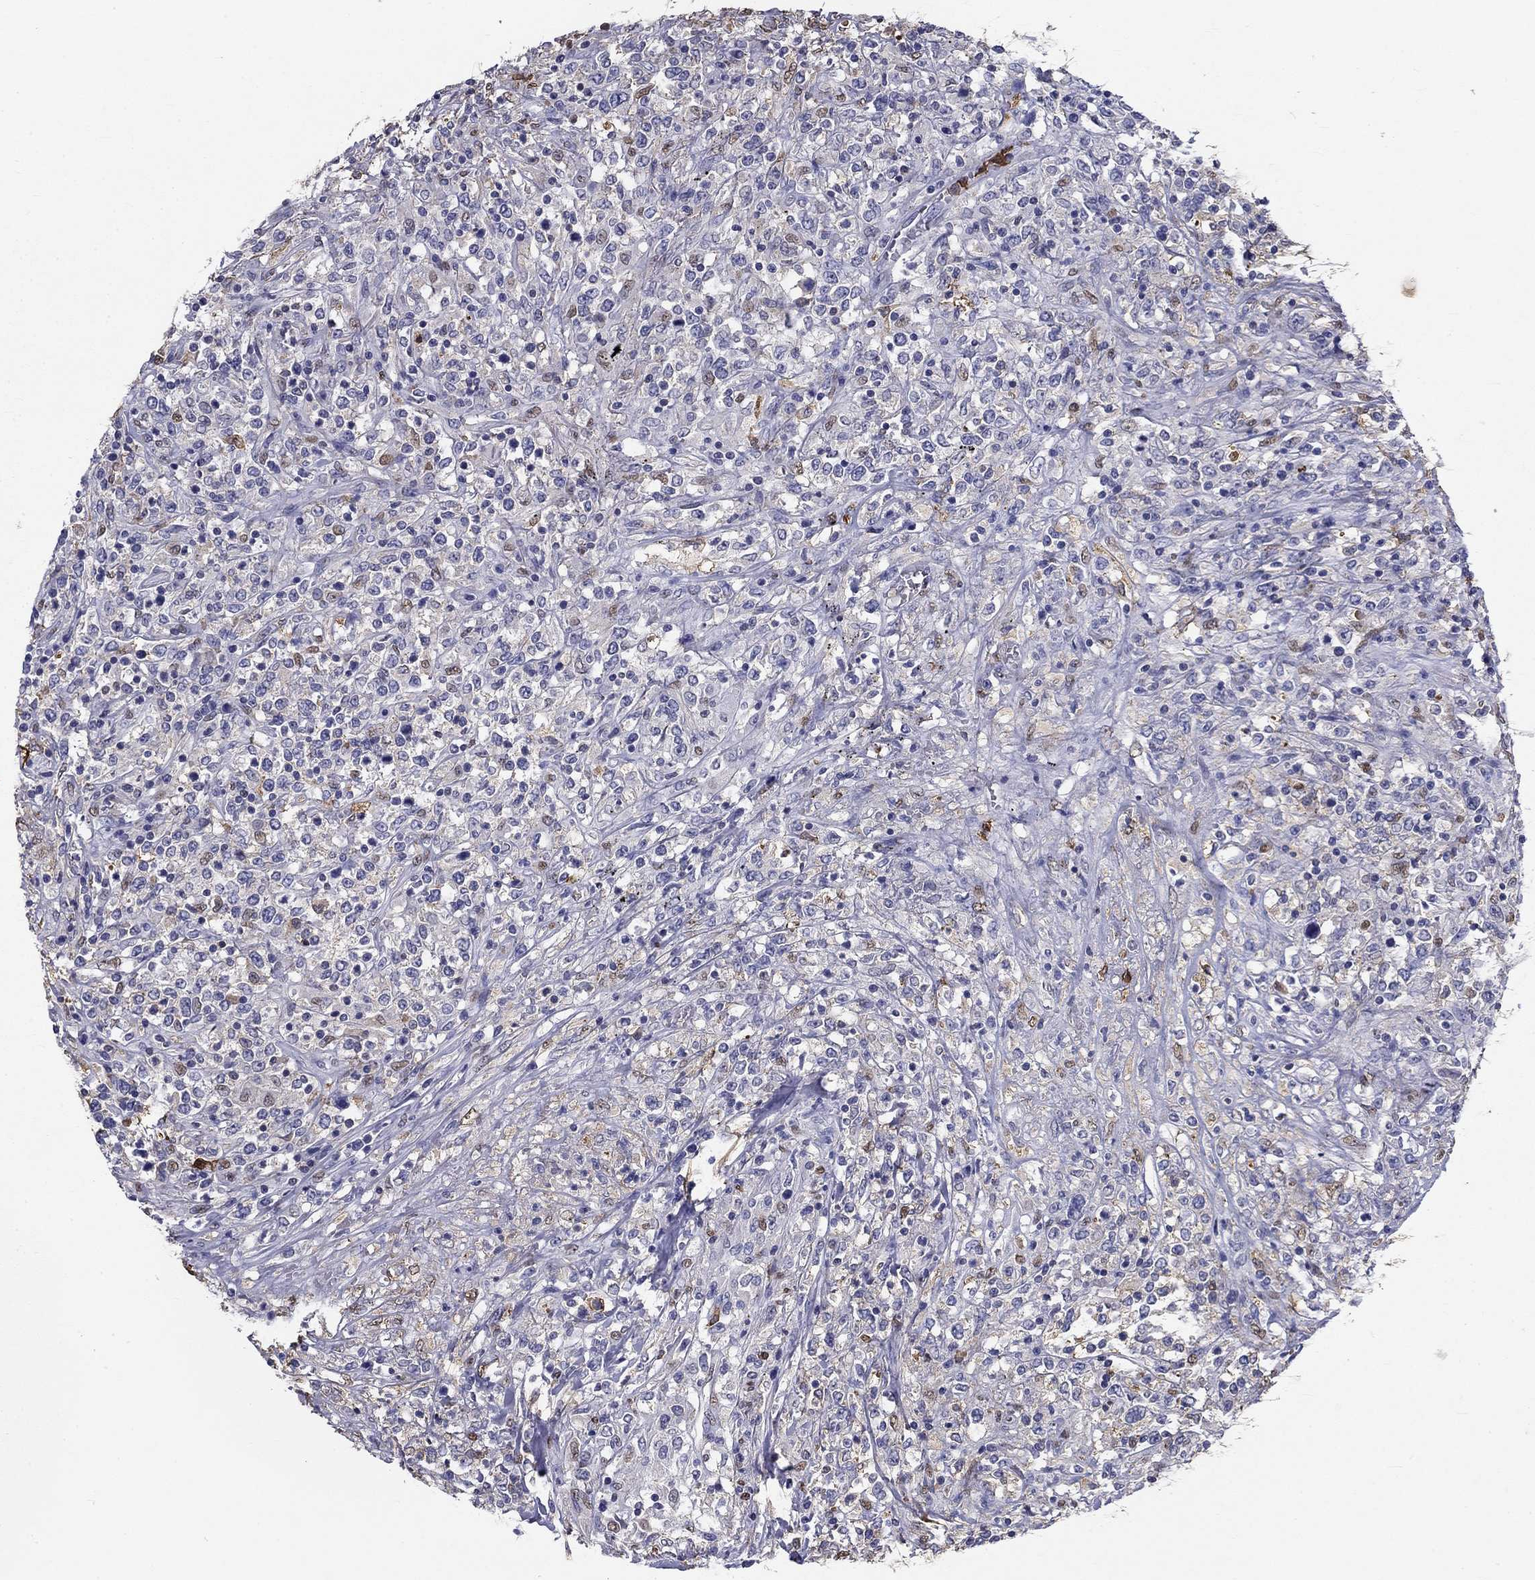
{"staining": {"intensity": "negative", "quantity": "none", "location": "none"}, "tissue": "lymphoma", "cell_type": "Tumor cells", "image_type": "cancer", "snomed": [{"axis": "morphology", "description": "Malignant lymphoma, non-Hodgkin's type, High grade"}, {"axis": "topography", "description": "Lung"}], "caption": "Micrograph shows no significant protein staining in tumor cells of malignant lymphoma, non-Hodgkin's type (high-grade).", "gene": "IGSF8", "patient": {"sex": "male", "age": 79}}